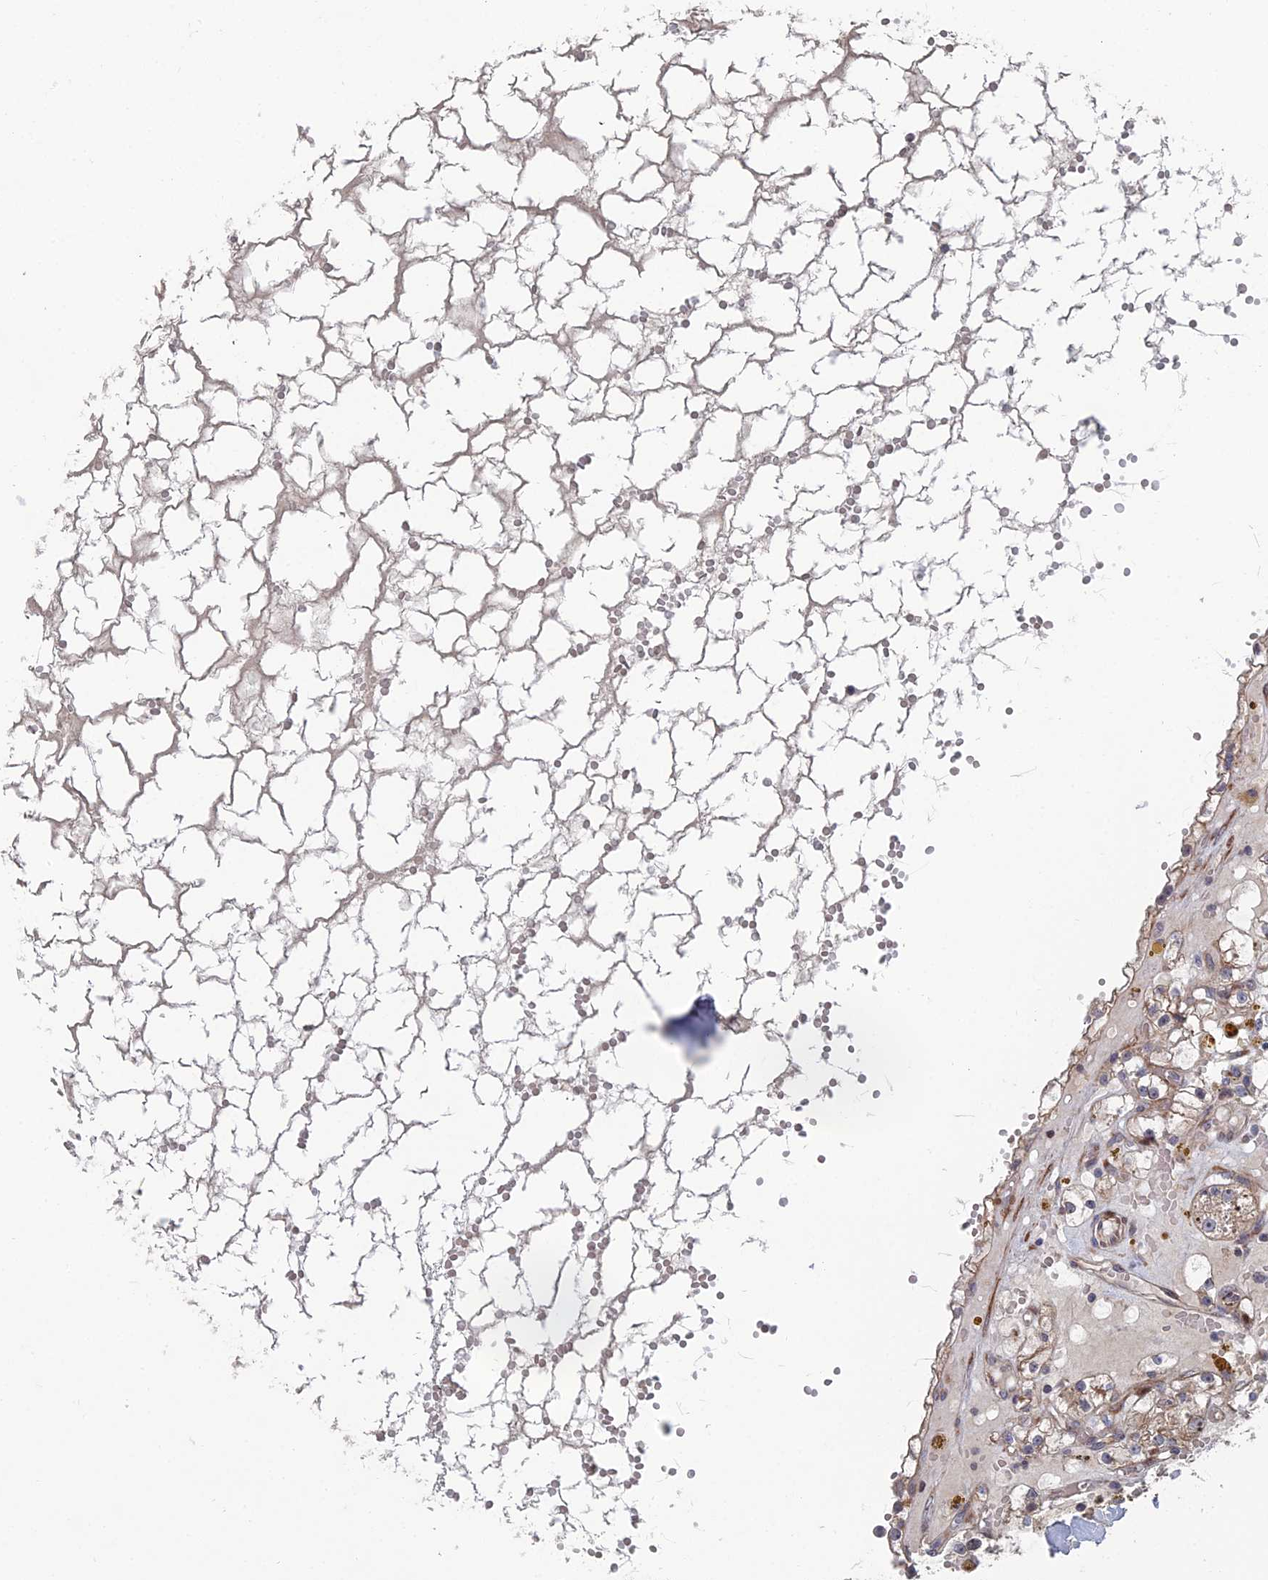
{"staining": {"intensity": "weak", "quantity": ">75%", "location": "cytoplasmic/membranous"}, "tissue": "renal cancer", "cell_type": "Tumor cells", "image_type": "cancer", "snomed": [{"axis": "morphology", "description": "Adenocarcinoma, NOS"}, {"axis": "topography", "description": "Kidney"}], "caption": "Adenocarcinoma (renal) stained for a protein displays weak cytoplasmic/membranous positivity in tumor cells. The protein is shown in brown color, while the nuclei are stained blue.", "gene": "GTF2IRD1", "patient": {"sex": "male", "age": 56}}